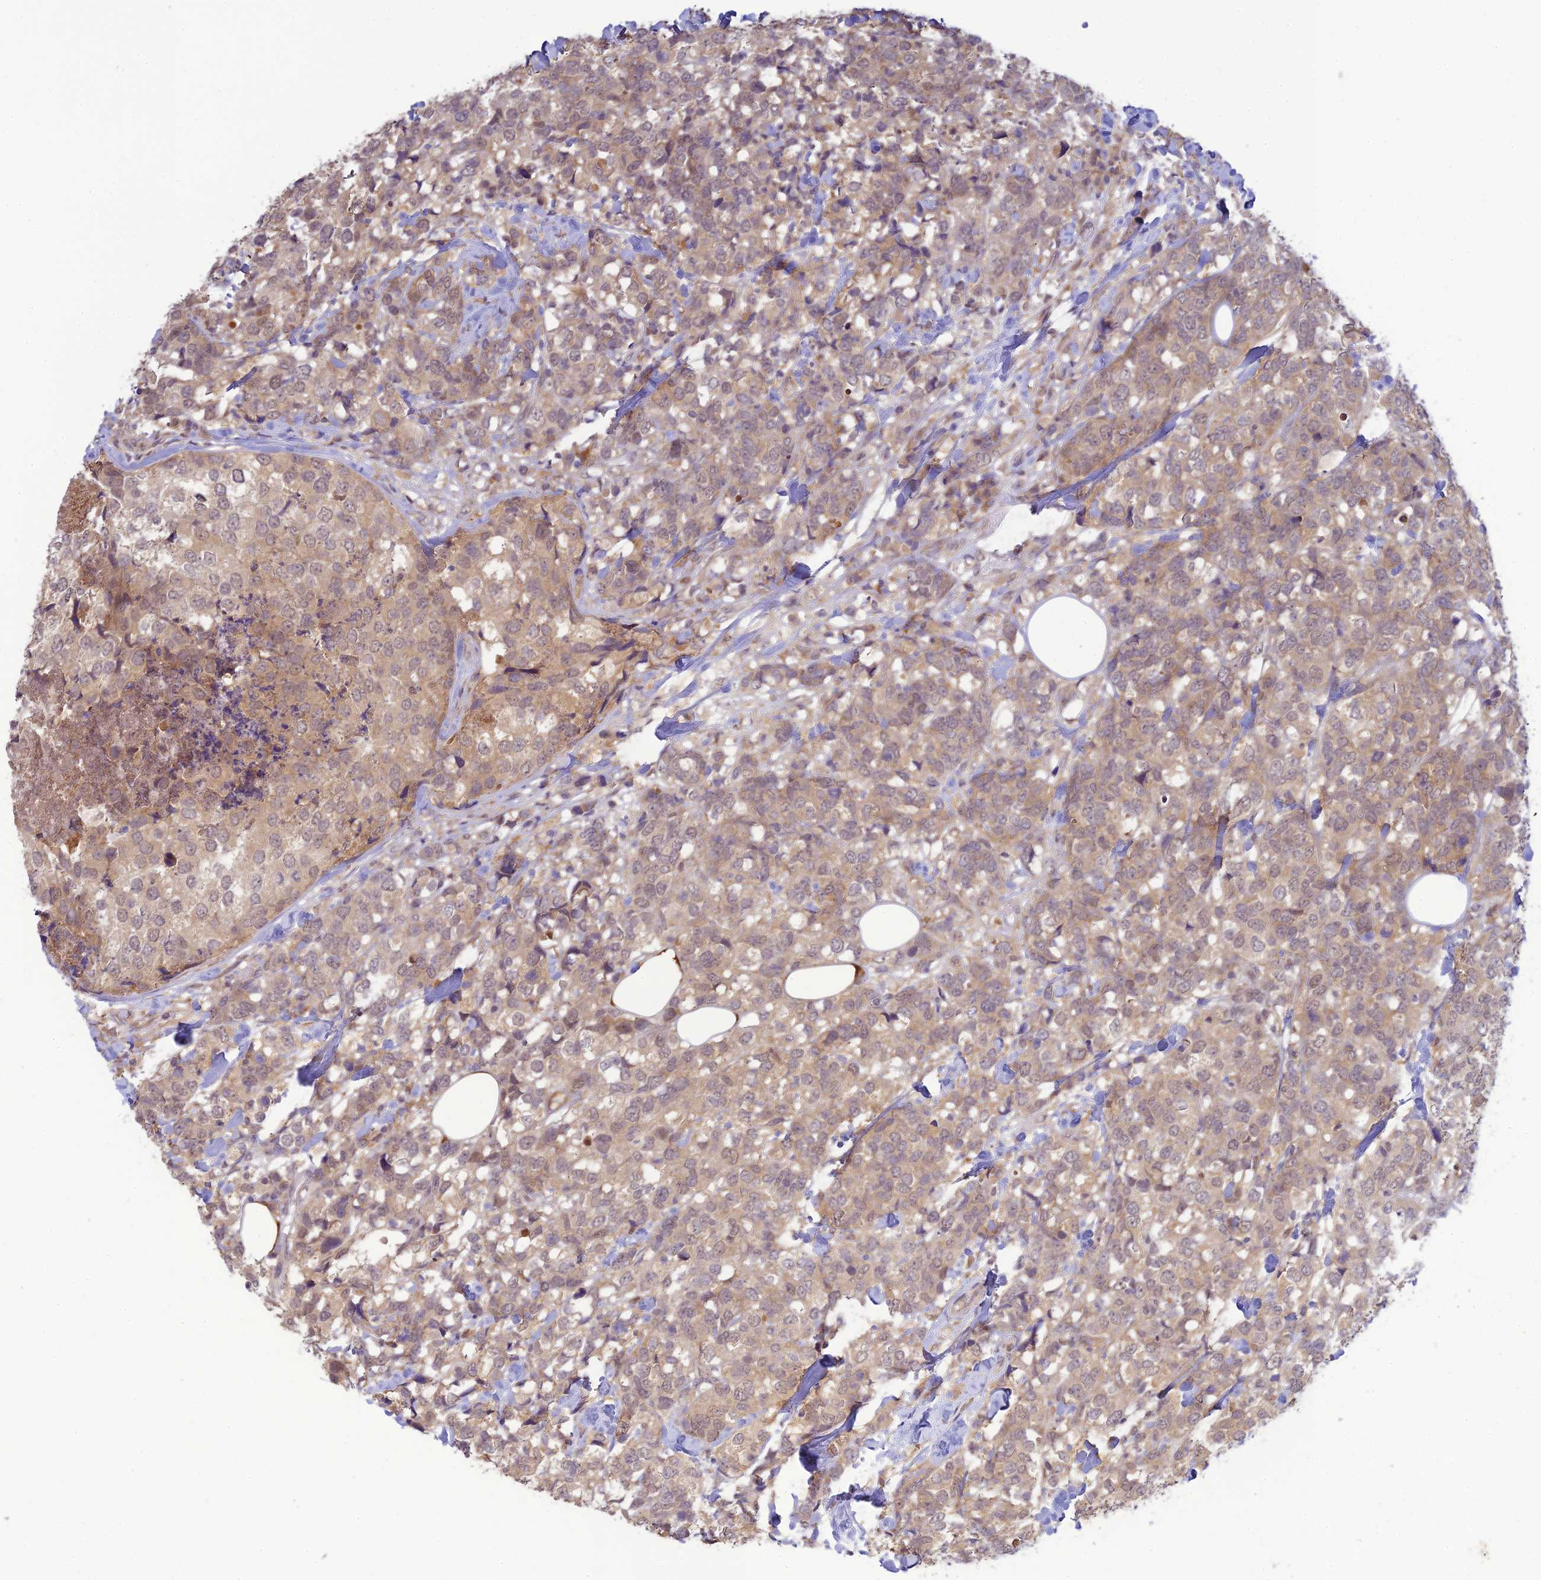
{"staining": {"intensity": "weak", "quantity": ">75%", "location": "cytoplasmic/membranous"}, "tissue": "breast cancer", "cell_type": "Tumor cells", "image_type": "cancer", "snomed": [{"axis": "morphology", "description": "Lobular carcinoma"}, {"axis": "topography", "description": "Breast"}], "caption": "Weak cytoplasmic/membranous expression is present in about >75% of tumor cells in breast cancer (lobular carcinoma). (brown staining indicates protein expression, while blue staining denotes nuclei).", "gene": "SKIC8", "patient": {"sex": "female", "age": 59}}